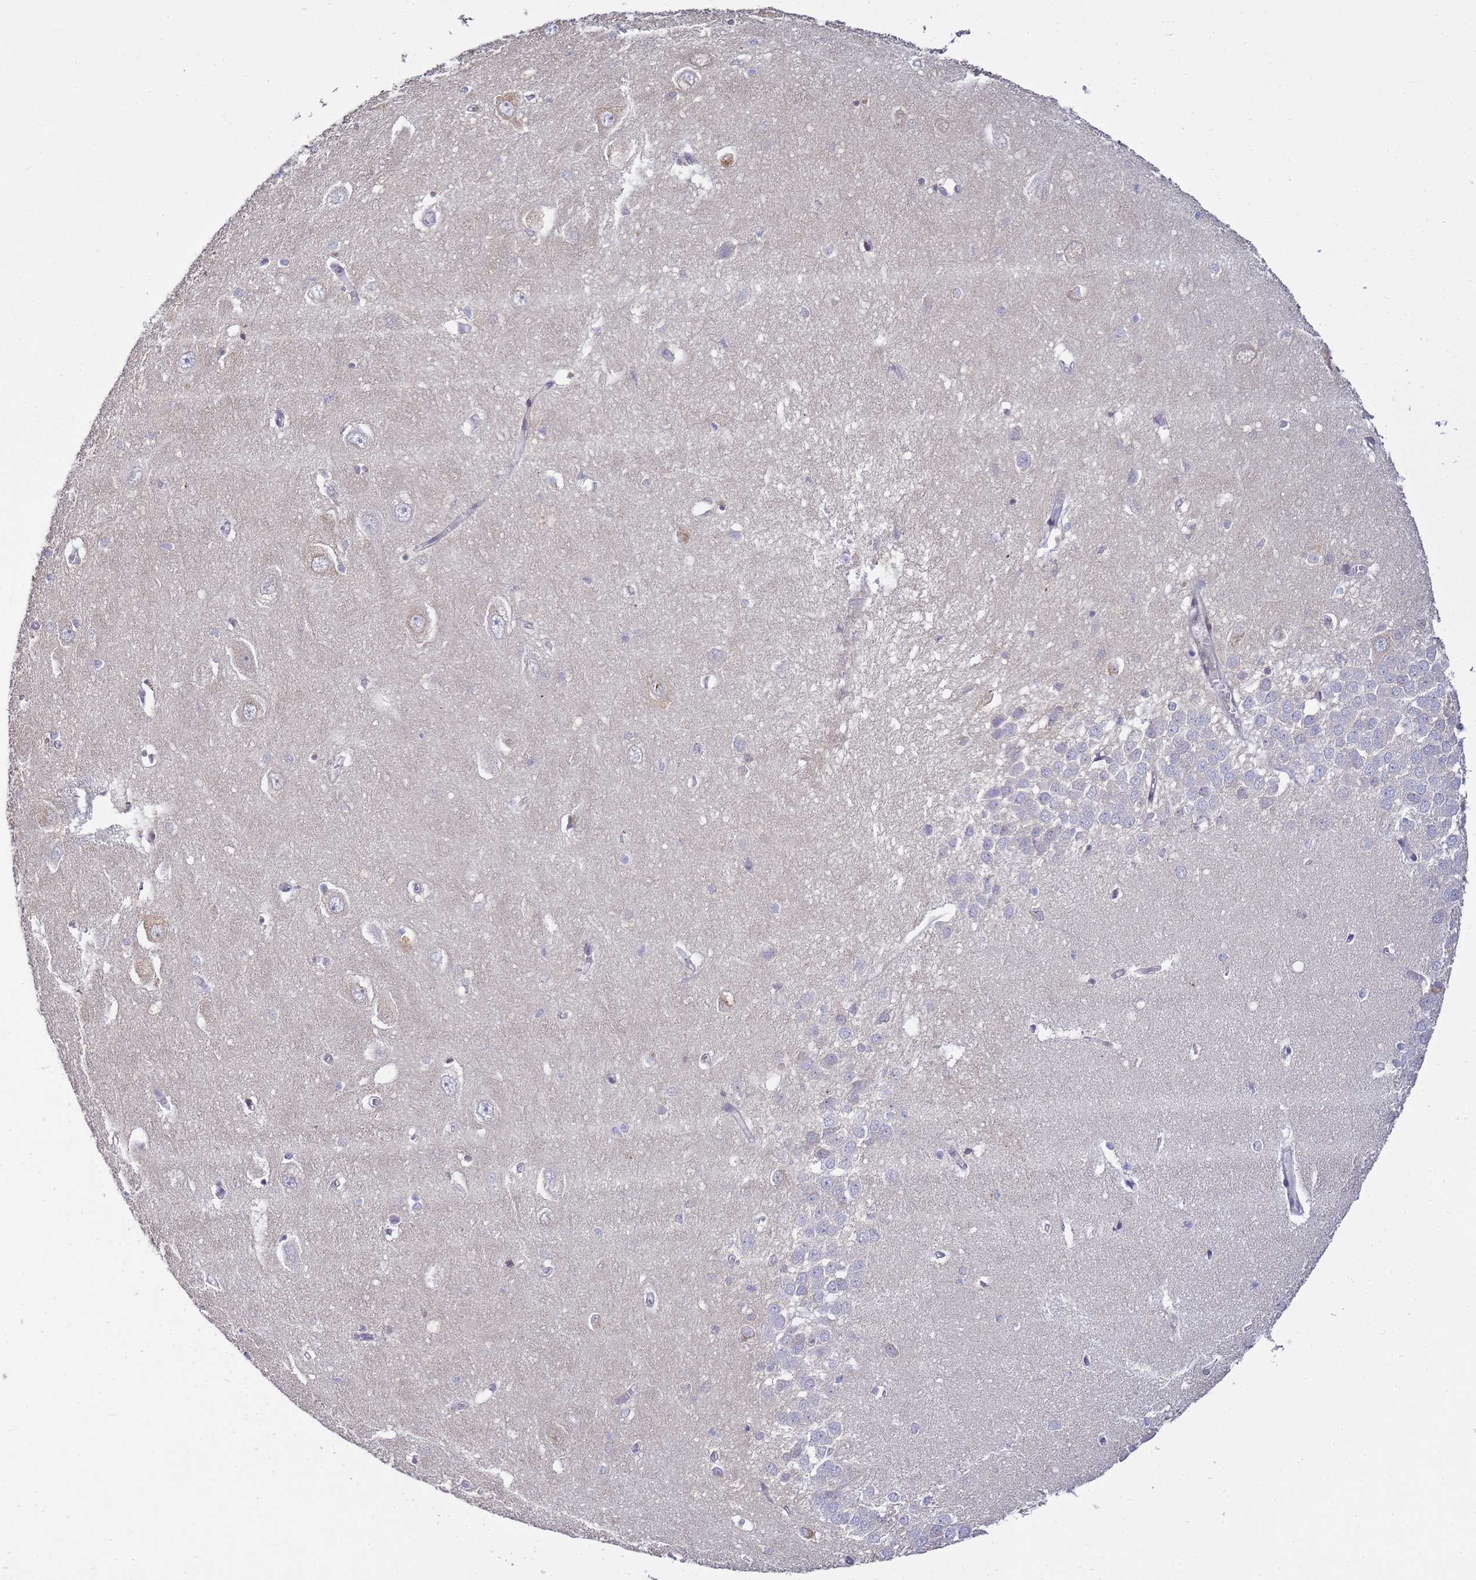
{"staining": {"intensity": "negative", "quantity": "none", "location": "none"}, "tissue": "hippocampus", "cell_type": "Glial cells", "image_type": "normal", "snomed": [{"axis": "morphology", "description": "Normal tissue, NOS"}, {"axis": "topography", "description": "Hippocampus"}], "caption": "Immunohistochemistry histopathology image of benign hippocampus: human hippocampus stained with DAB exhibits no significant protein staining in glial cells.", "gene": "TBCD", "patient": {"sex": "female", "age": 64}}